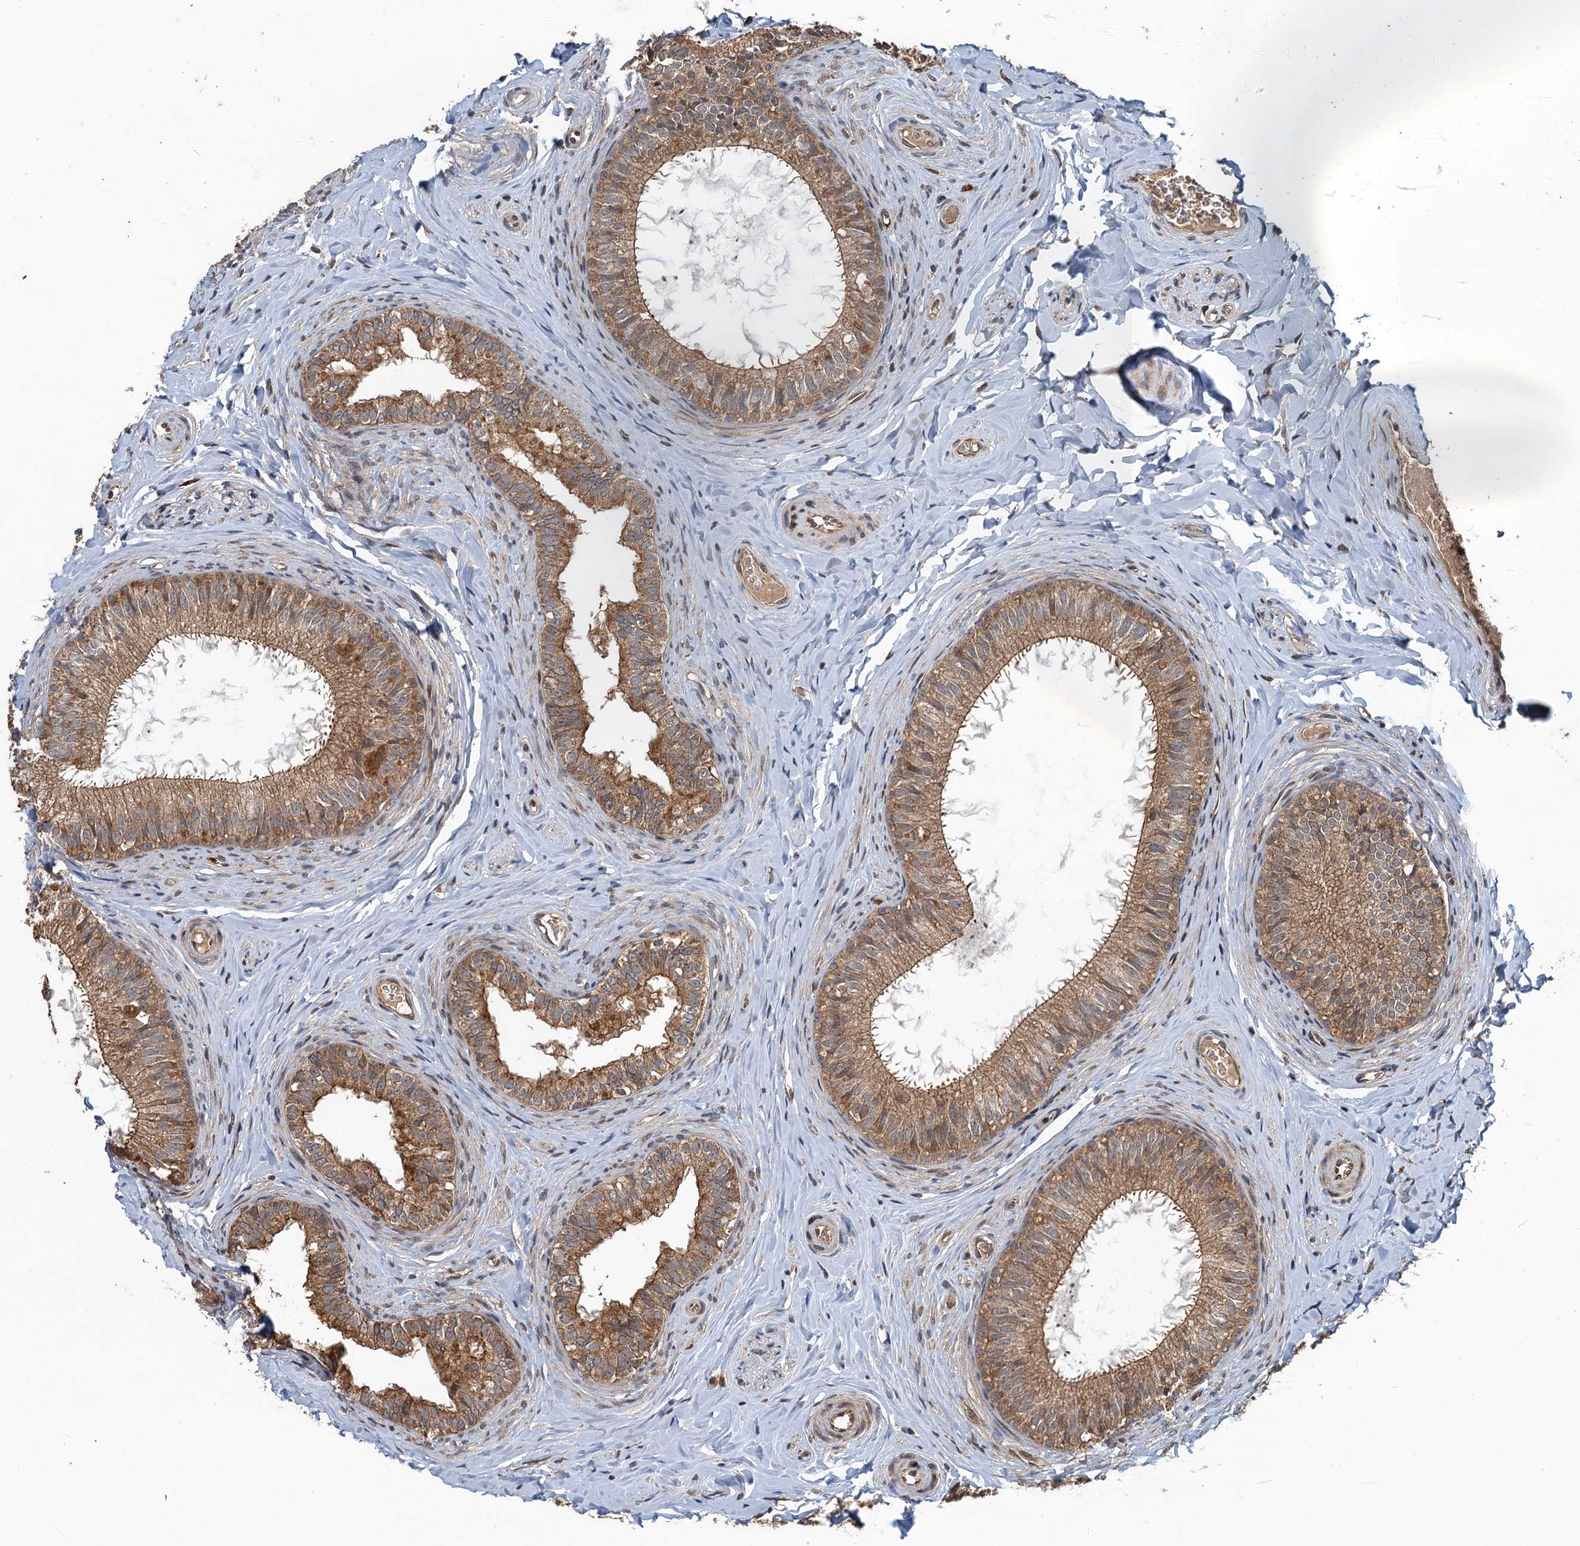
{"staining": {"intensity": "moderate", "quantity": ">75%", "location": "cytoplasmic/membranous"}, "tissue": "epididymis", "cell_type": "Glandular cells", "image_type": "normal", "snomed": [{"axis": "morphology", "description": "Normal tissue, NOS"}, {"axis": "topography", "description": "Epididymis"}], "caption": "A brown stain shows moderate cytoplasmic/membranous expression of a protein in glandular cells of normal epididymis.", "gene": "SNX32", "patient": {"sex": "male", "age": 34}}